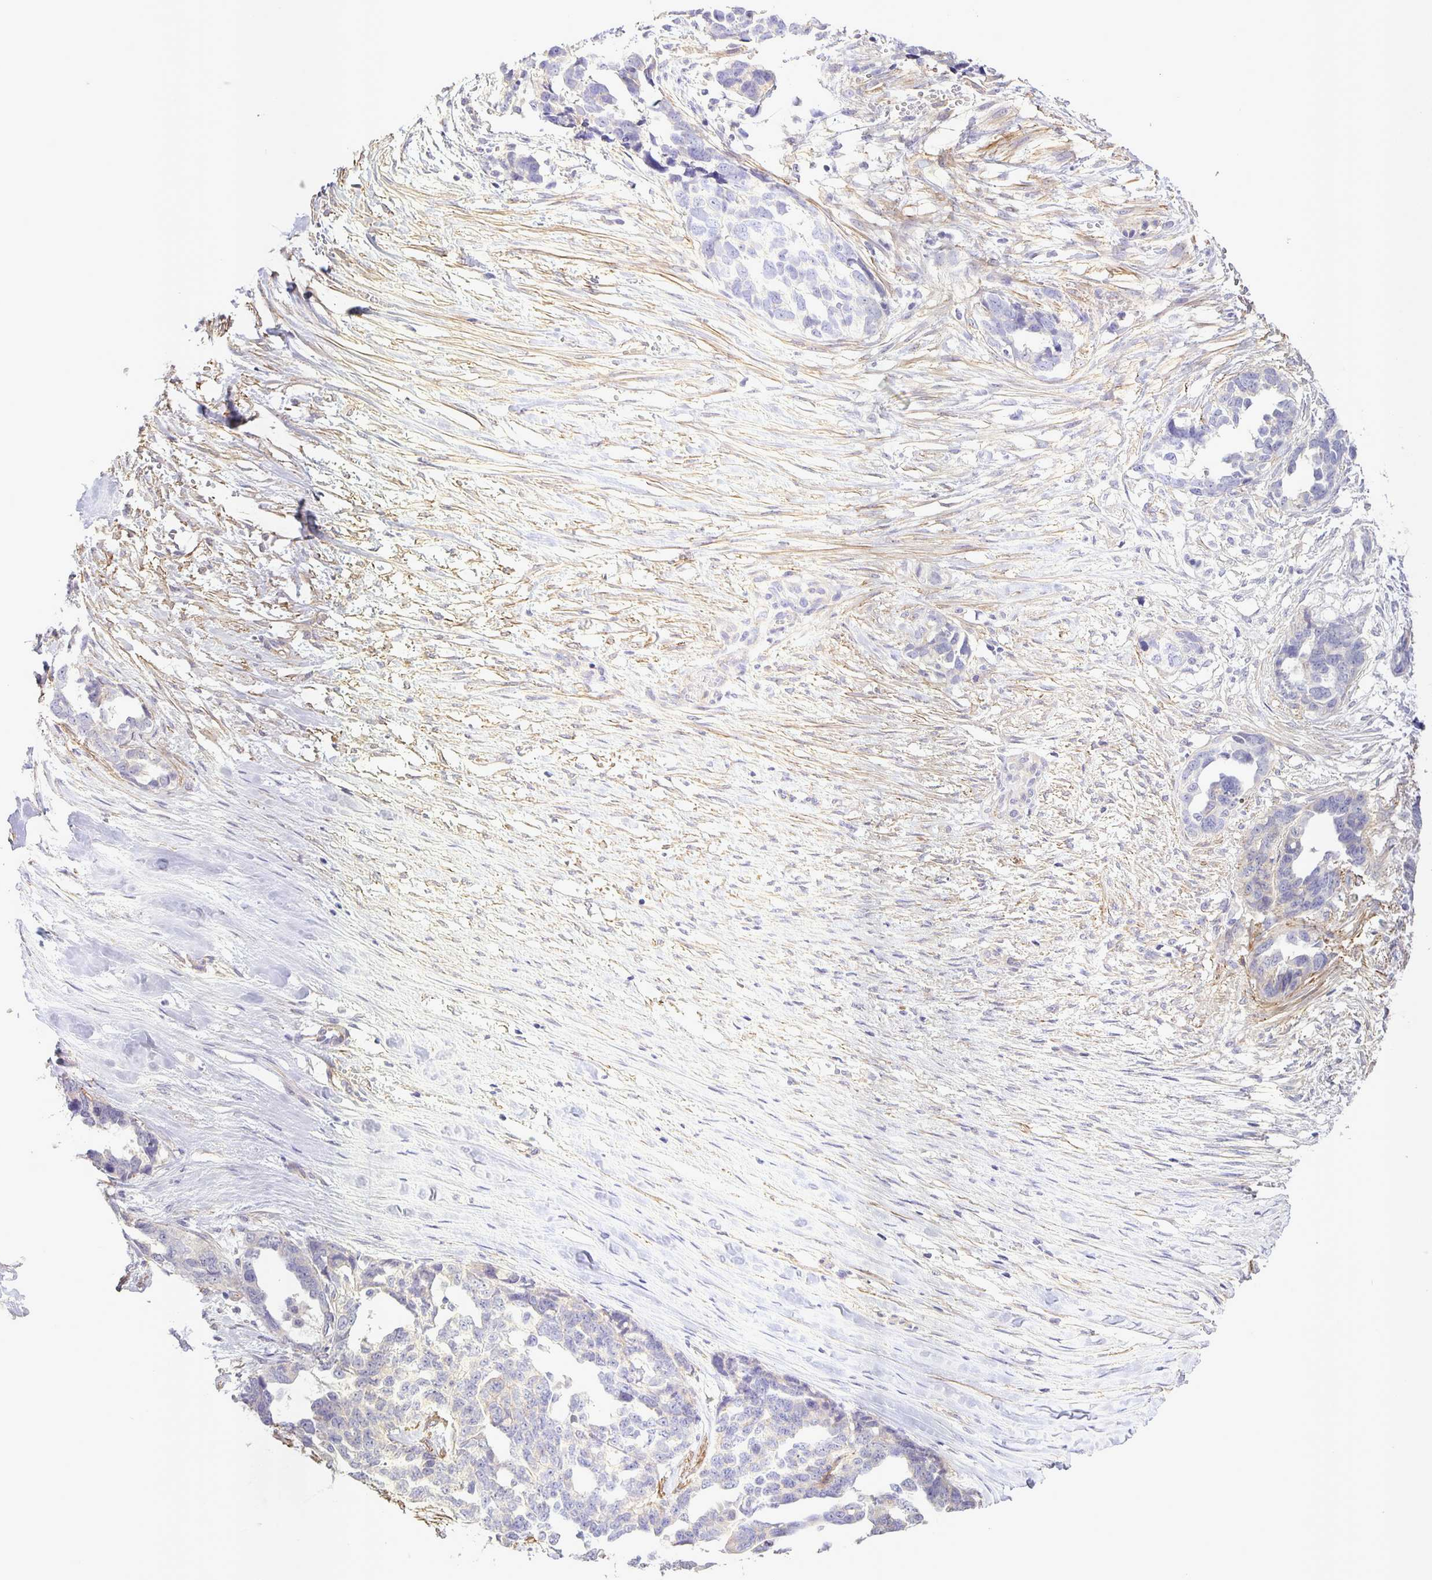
{"staining": {"intensity": "negative", "quantity": "none", "location": "none"}, "tissue": "ovarian cancer", "cell_type": "Tumor cells", "image_type": "cancer", "snomed": [{"axis": "morphology", "description": "Cystadenocarcinoma, serous, NOS"}, {"axis": "topography", "description": "Ovary"}], "caption": "Immunohistochemistry photomicrograph of human serous cystadenocarcinoma (ovarian) stained for a protein (brown), which shows no positivity in tumor cells.", "gene": "SRCIN1", "patient": {"sex": "female", "age": 69}}